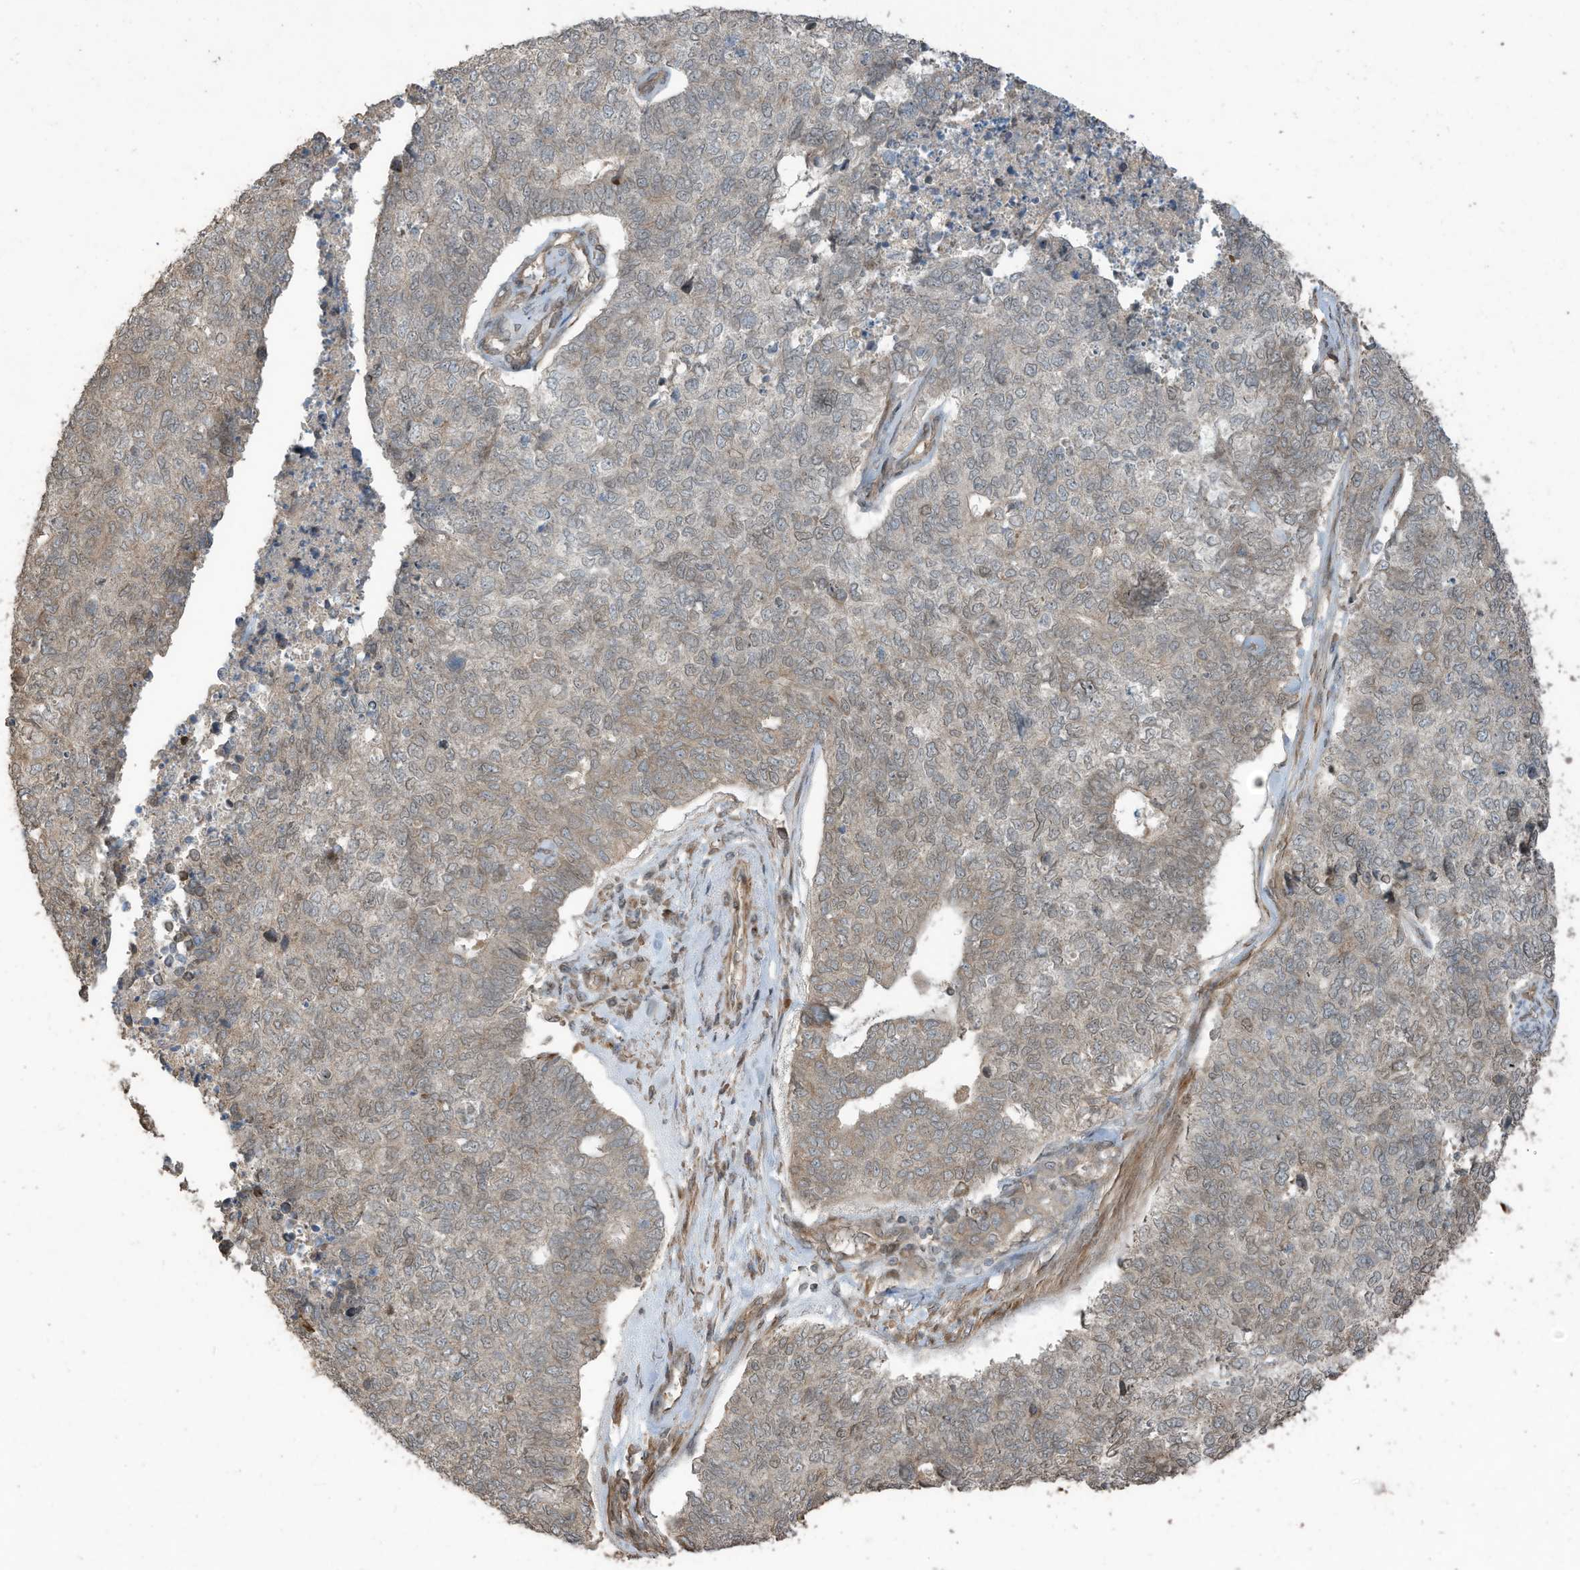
{"staining": {"intensity": "weak", "quantity": "25%-75%", "location": "cytoplasmic/membranous"}, "tissue": "cervical cancer", "cell_type": "Tumor cells", "image_type": "cancer", "snomed": [{"axis": "morphology", "description": "Squamous cell carcinoma, NOS"}, {"axis": "topography", "description": "Cervix"}], "caption": "The photomicrograph demonstrates immunohistochemical staining of squamous cell carcinoma (cervical). There is weak cytoplasmic/membranous expression is seen in about 25%-75% of tumor cells.", "gene": "ZNF653", "patient": {"sex": "female", "age": 63}}